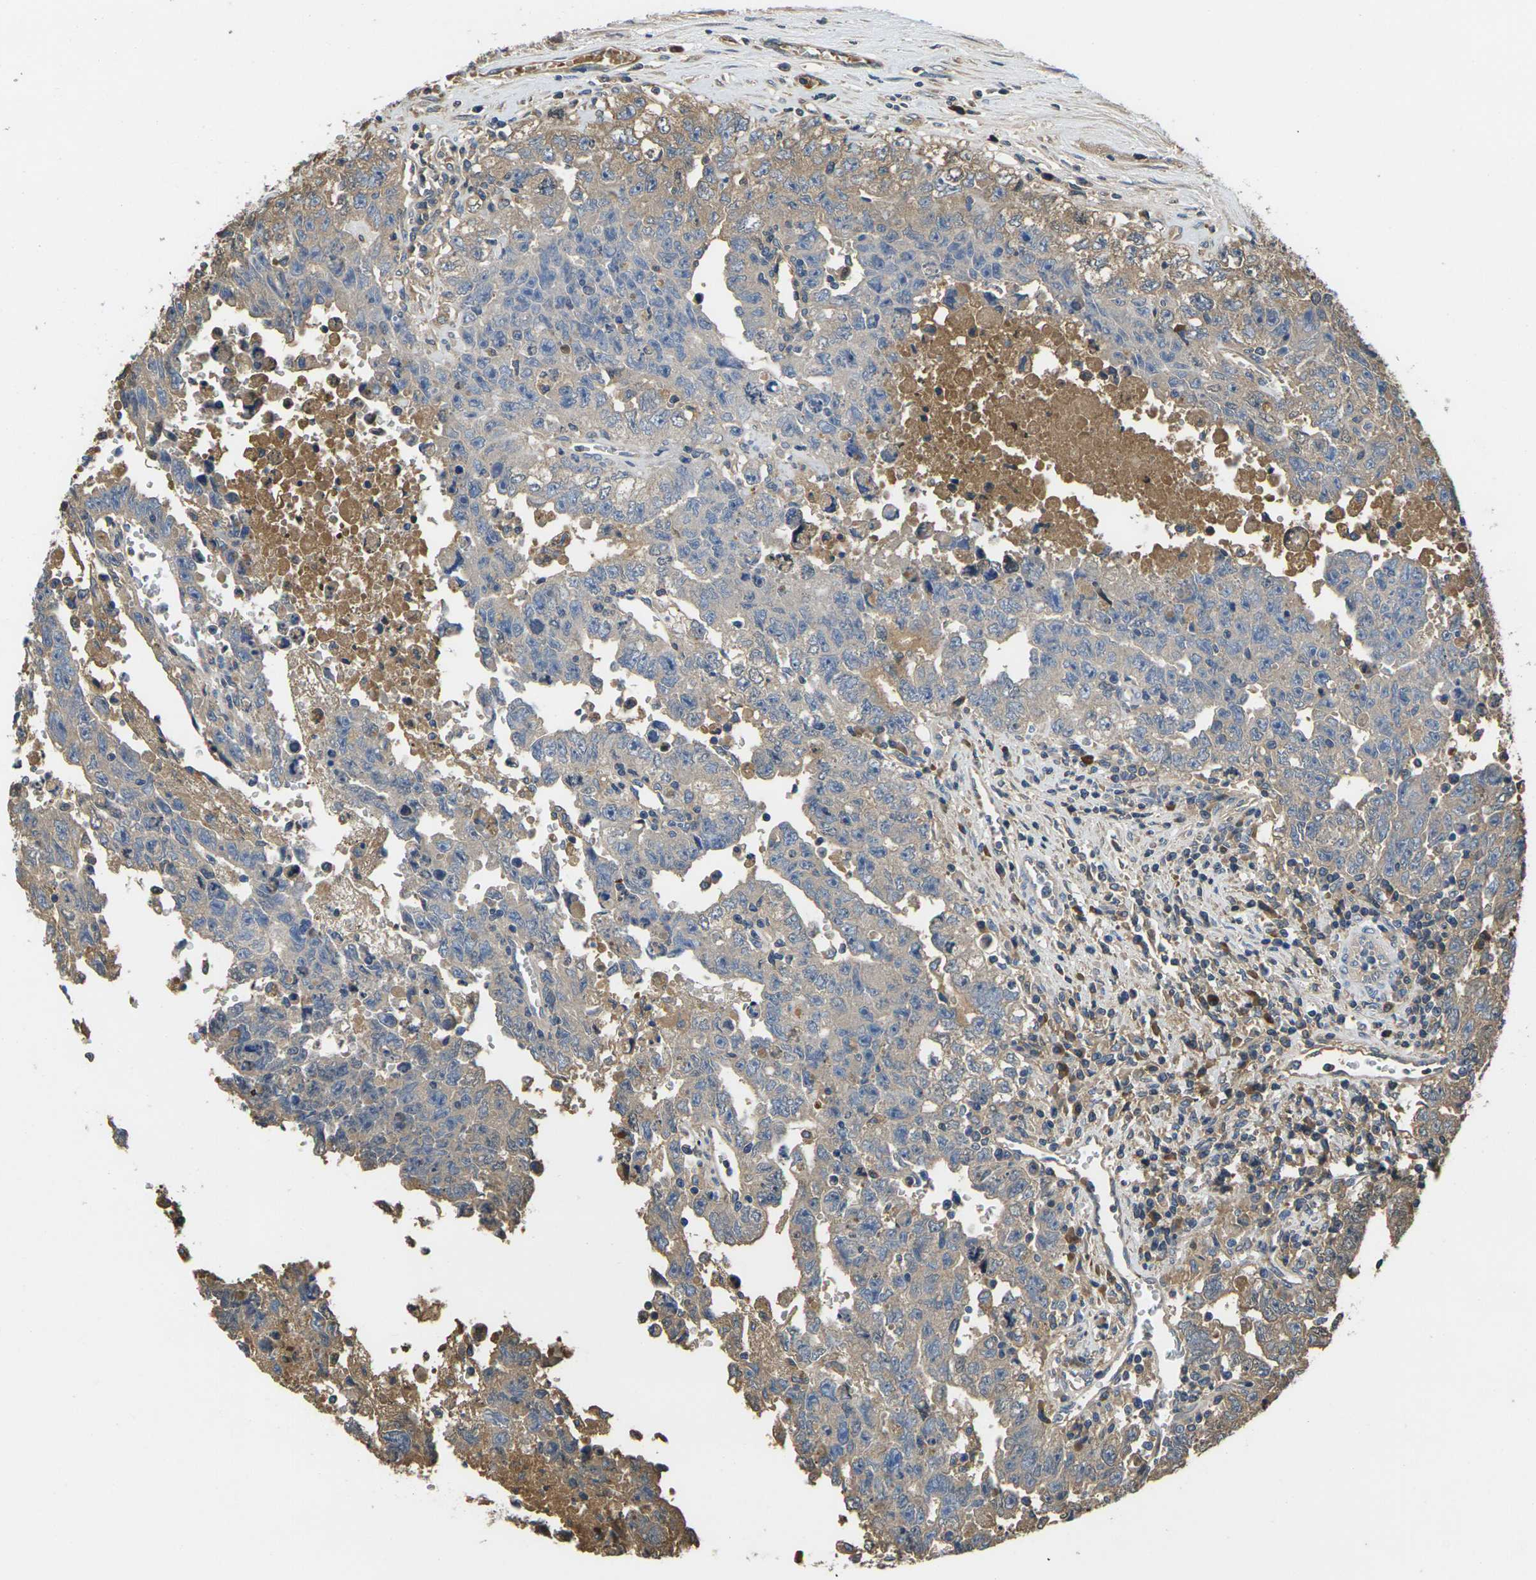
{"staining": {"intensity": "moderate", "quantity": "25%-75%", "location": "cytoplasmic/membranous"}, "tissue": "testis cancer", "cell_type": "Tumor cells", "image_type": "cancer", "snomed": [{"axis": "morphology", "description": "Carcinoma, Embryonal, NOS"}, {"axis": "topography", "description": "Testis"}], "caption": "The immunohistochemical stain shows moderate cytoplasmic/membranous positivity in tumor cells of testis cancer tissue.", "gene": "GREM2", "patient": {"sex": "male", "age": 28}}